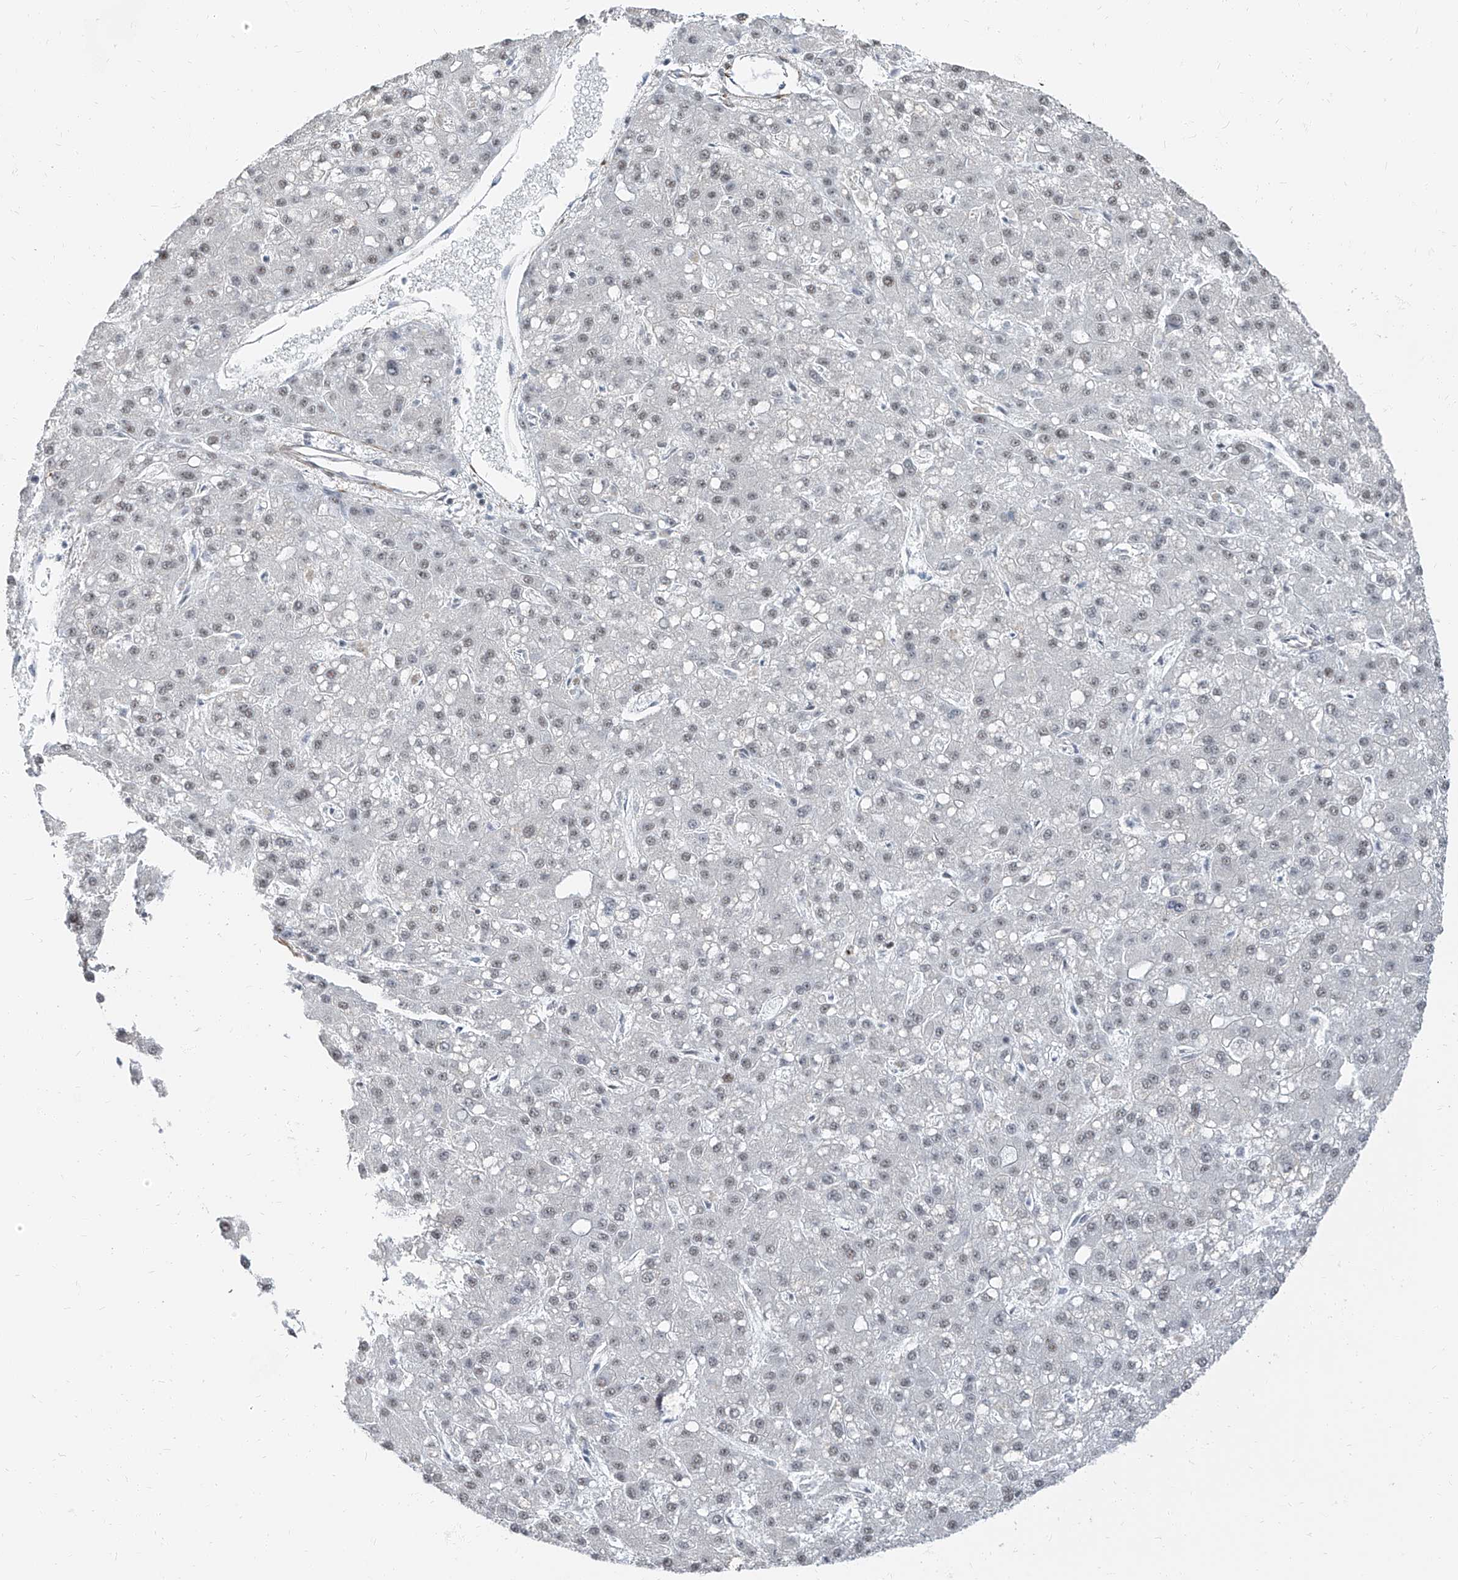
{"staining": {"intensity": "weak", "quantity": "<25%", "location": "nuclear"}, "tissue": "liver cancer", "cell_type": "Tumor cells", "image_type": "cancer", "snomed": [{"axis": "morphology", "description": "Carcinoma, Hepatocellular, NOS"}, {"axis": "topography", "description": "Liver"}], "caption": "Liver cancer (hepatocellular carcinoma) was stained to show a protein in brown. There is no significant expression in tumor cells. The staining was performed using DAB (3,3'-diaminobenzidine) to visualize the protein expression in brown, while the nuclei were stained in blue with hematoxylin (Magnification: 20x).", "gene": "TXLNB", "patient": {"sex": "male", "age": 67}}